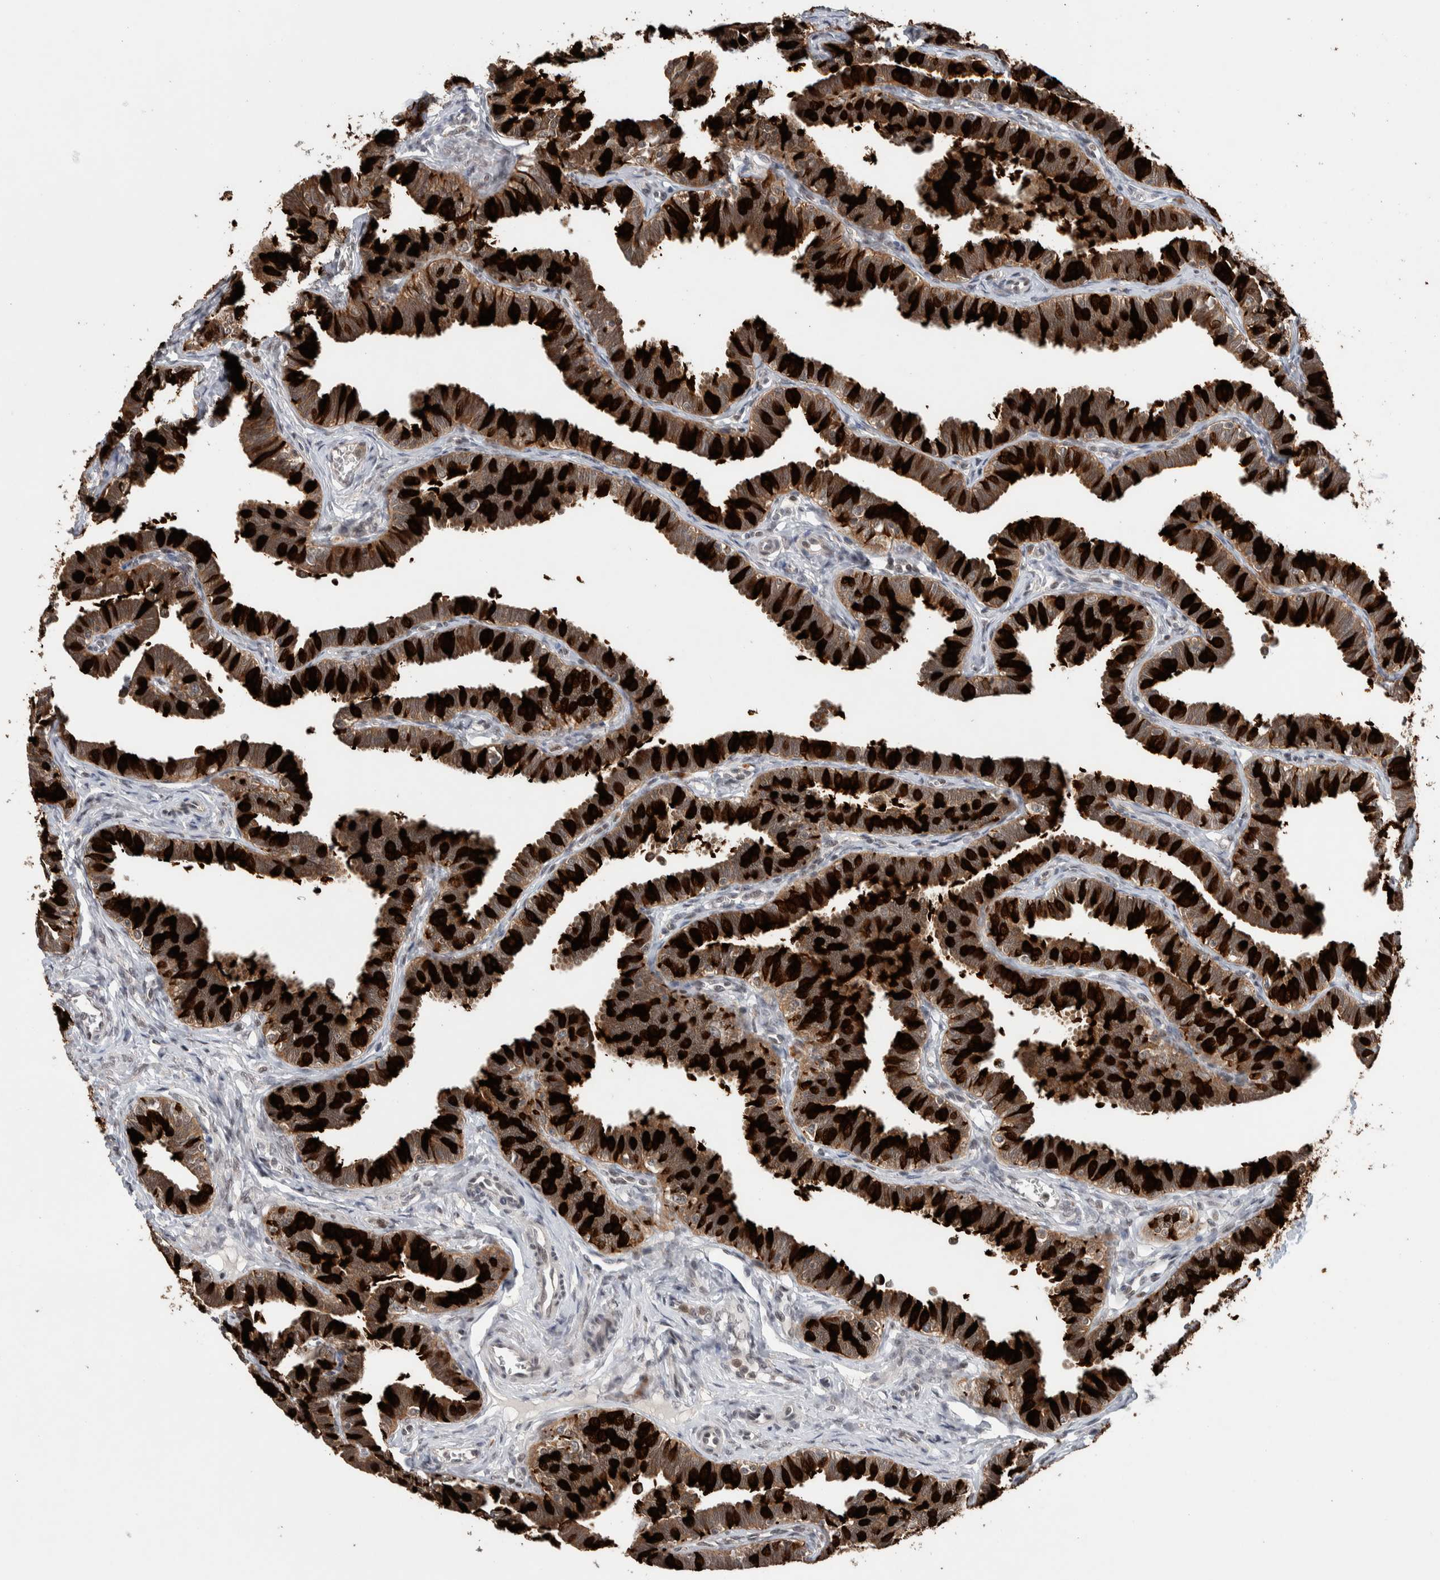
{"staining": {"intensity": "strong", "quantity": ">75%", "location": "cytoplasmic/membranous"}, "tissue": "fallopian tube", "cell_type": "Glandular cells", "image_type": "normal", "snomed": [{"axis": "morphology", "description": "Normal tissue, NOS"}, {"axis": "topography", "description": "Fallopian tube"}, {"axis": "topography", "description": "Ovary"}], "caption": "High-power microscopy captured an immunohistochemistry image of normal fallopian tube, revealing strong cytoplasmic/membranous positivity in about >75% of glandular cells.", "gene": "KCNK1", "patient": {"sex": "female", "age": 23}}